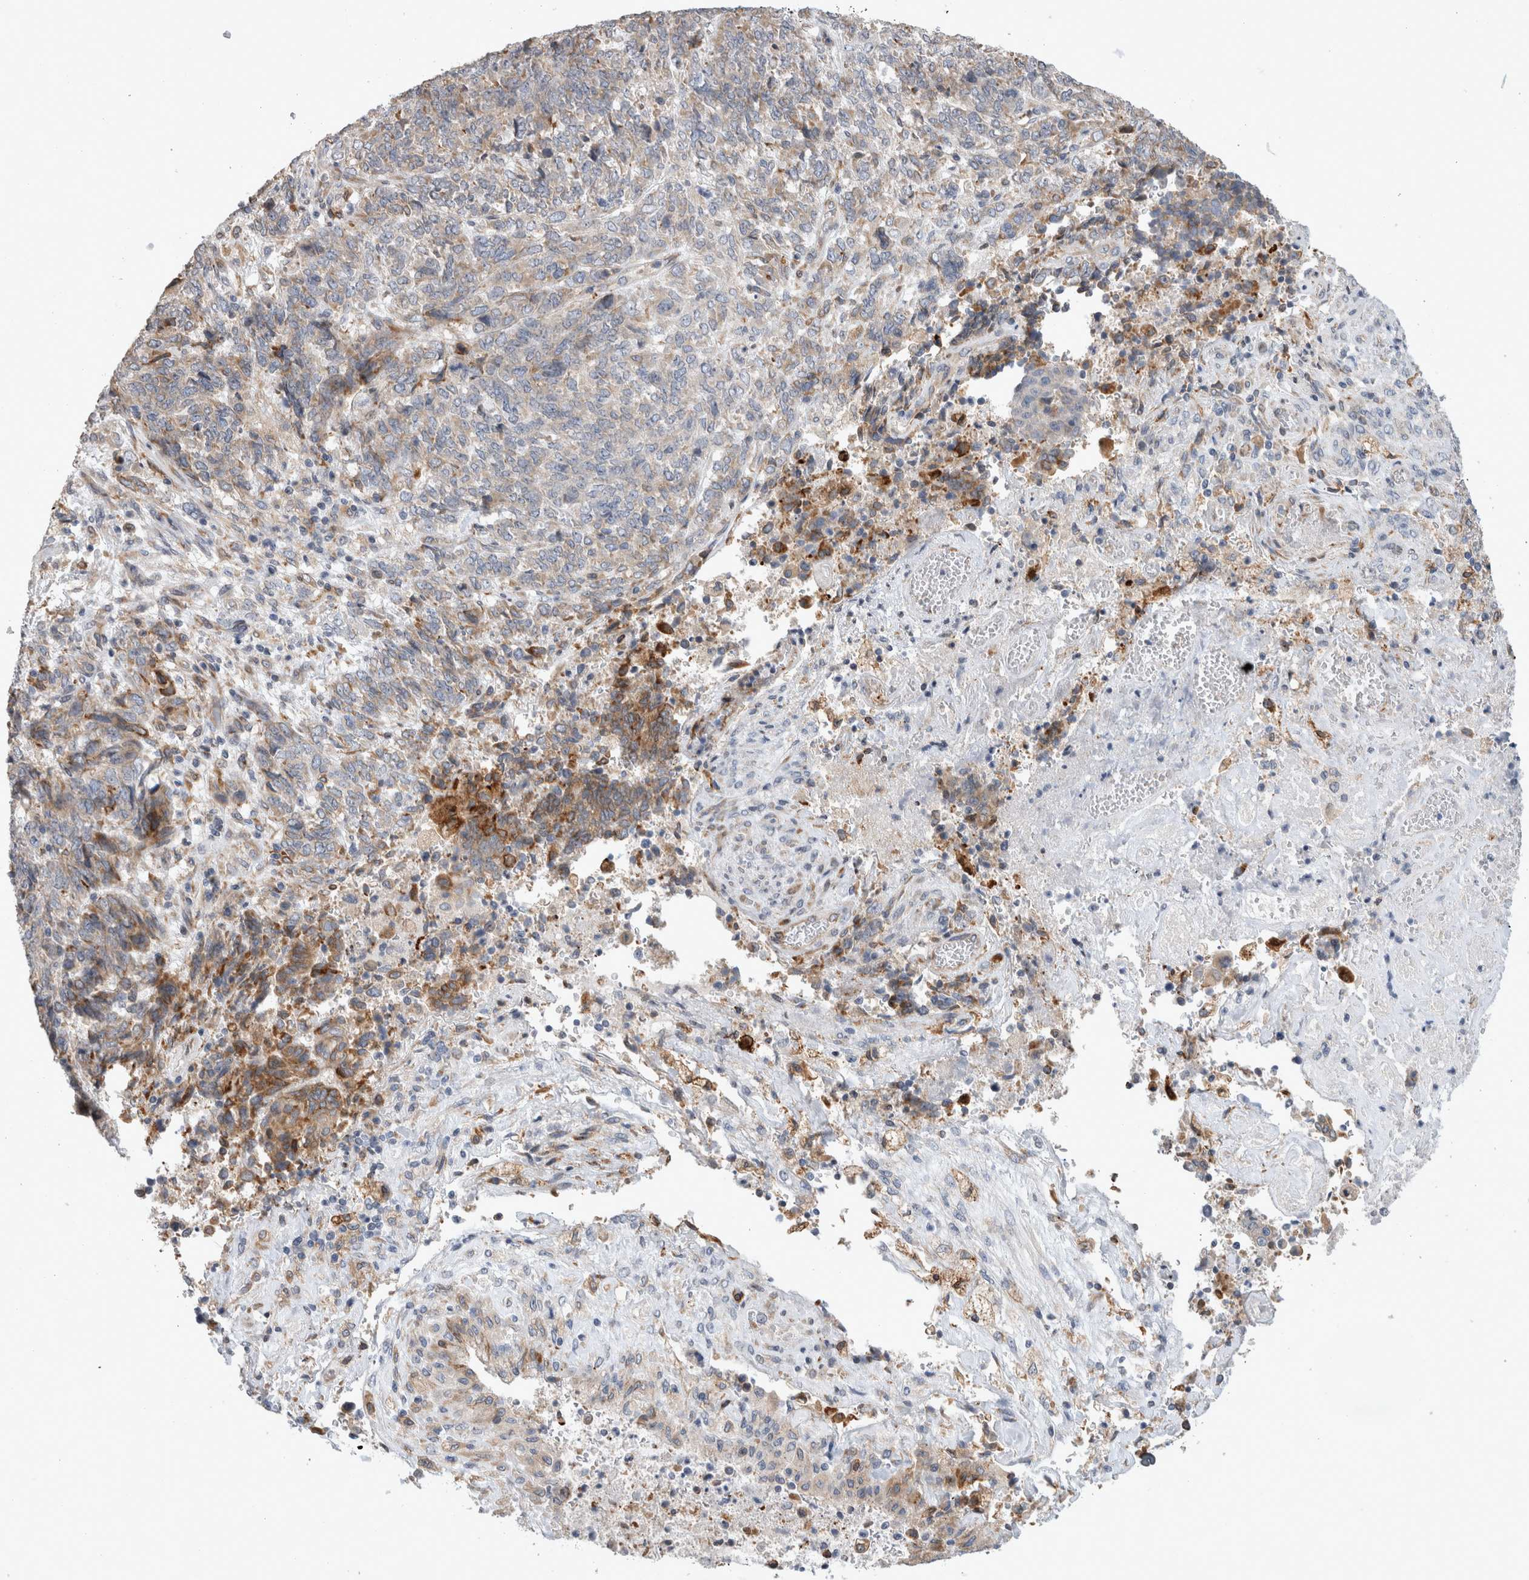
{"staining": {"intensity": "moderate", "quantity": "<25%", "location": "cytoplasmic/membranous"}, "tissue": "endometrial cancer", "cell_type": "Tumor cells", "image_type": "cancer", "snomed": [{"axis": "morphology", "description": "Adenocarcinoma, NOS"}, {"axis": "topography", "description": "Endometrium"}], "caption": "This is a histology image of IHC staining of adenocarcinoma (endometrial), which shows moderate positivity in the cytoplasmic/membranous of tumor cells.", "gene": "TRMT9B", "patient": {"sex": "female", "age": 80}}